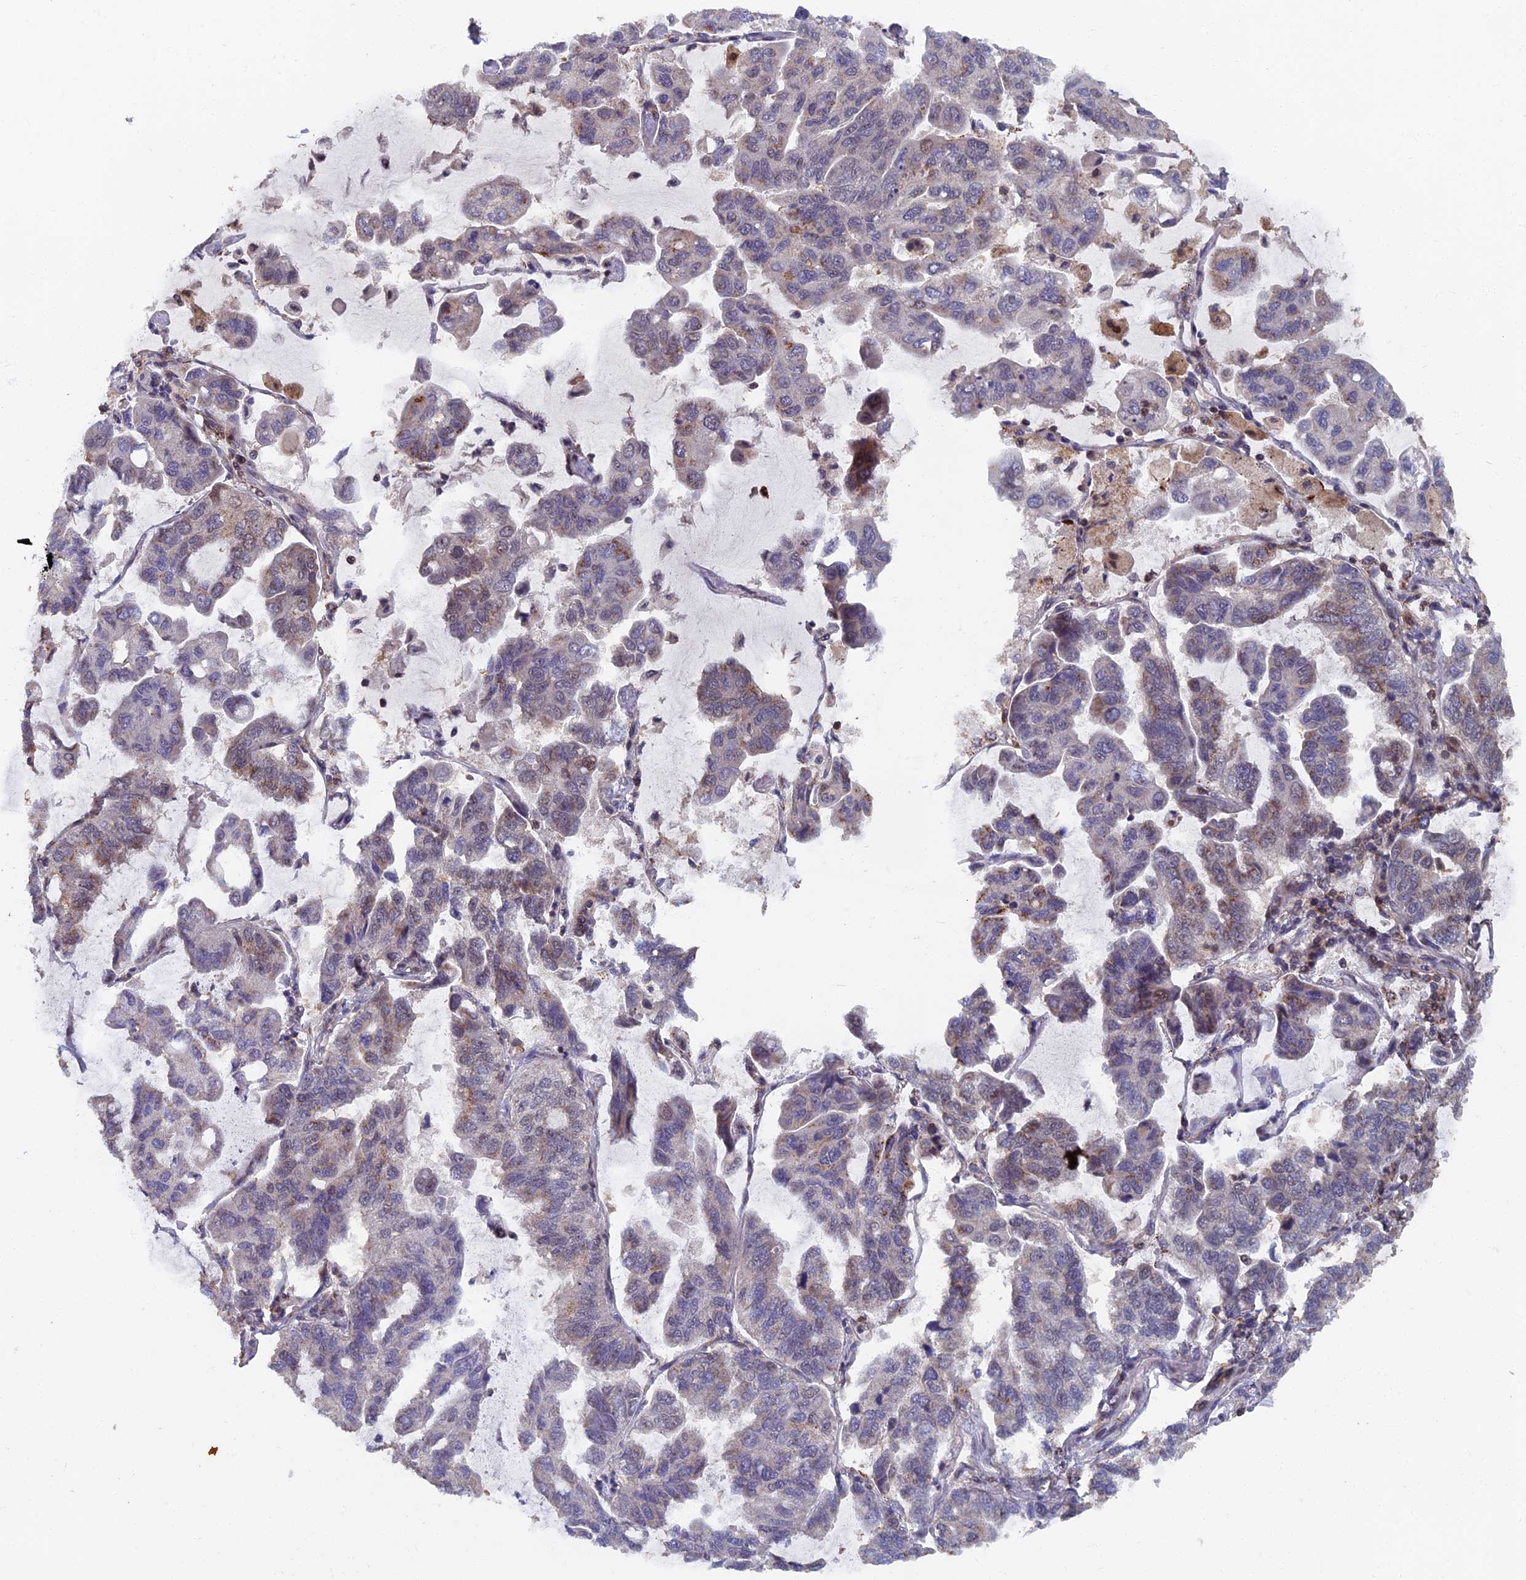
{"staining": {"intensity": "negative", "quantity": "none", "location": "none"}, "tissue": "lung cancer", "cell_type": "Tumor cells", "image_type": "cancer", "snomed": [{"axis": "morphology", "description": "Adenocarcinoma, NOS"}, {"axis": "topography", "description": "Lung"}], "caption": "This is a micrograph of immunohistochemistry (IHC) staining of lung cancer, which shows no positivity in tumor cells. (DAB immunohistochemistry, high magnification).", "gene": "RASGRF1", "patient": {"sex": "male", "age": 64}}